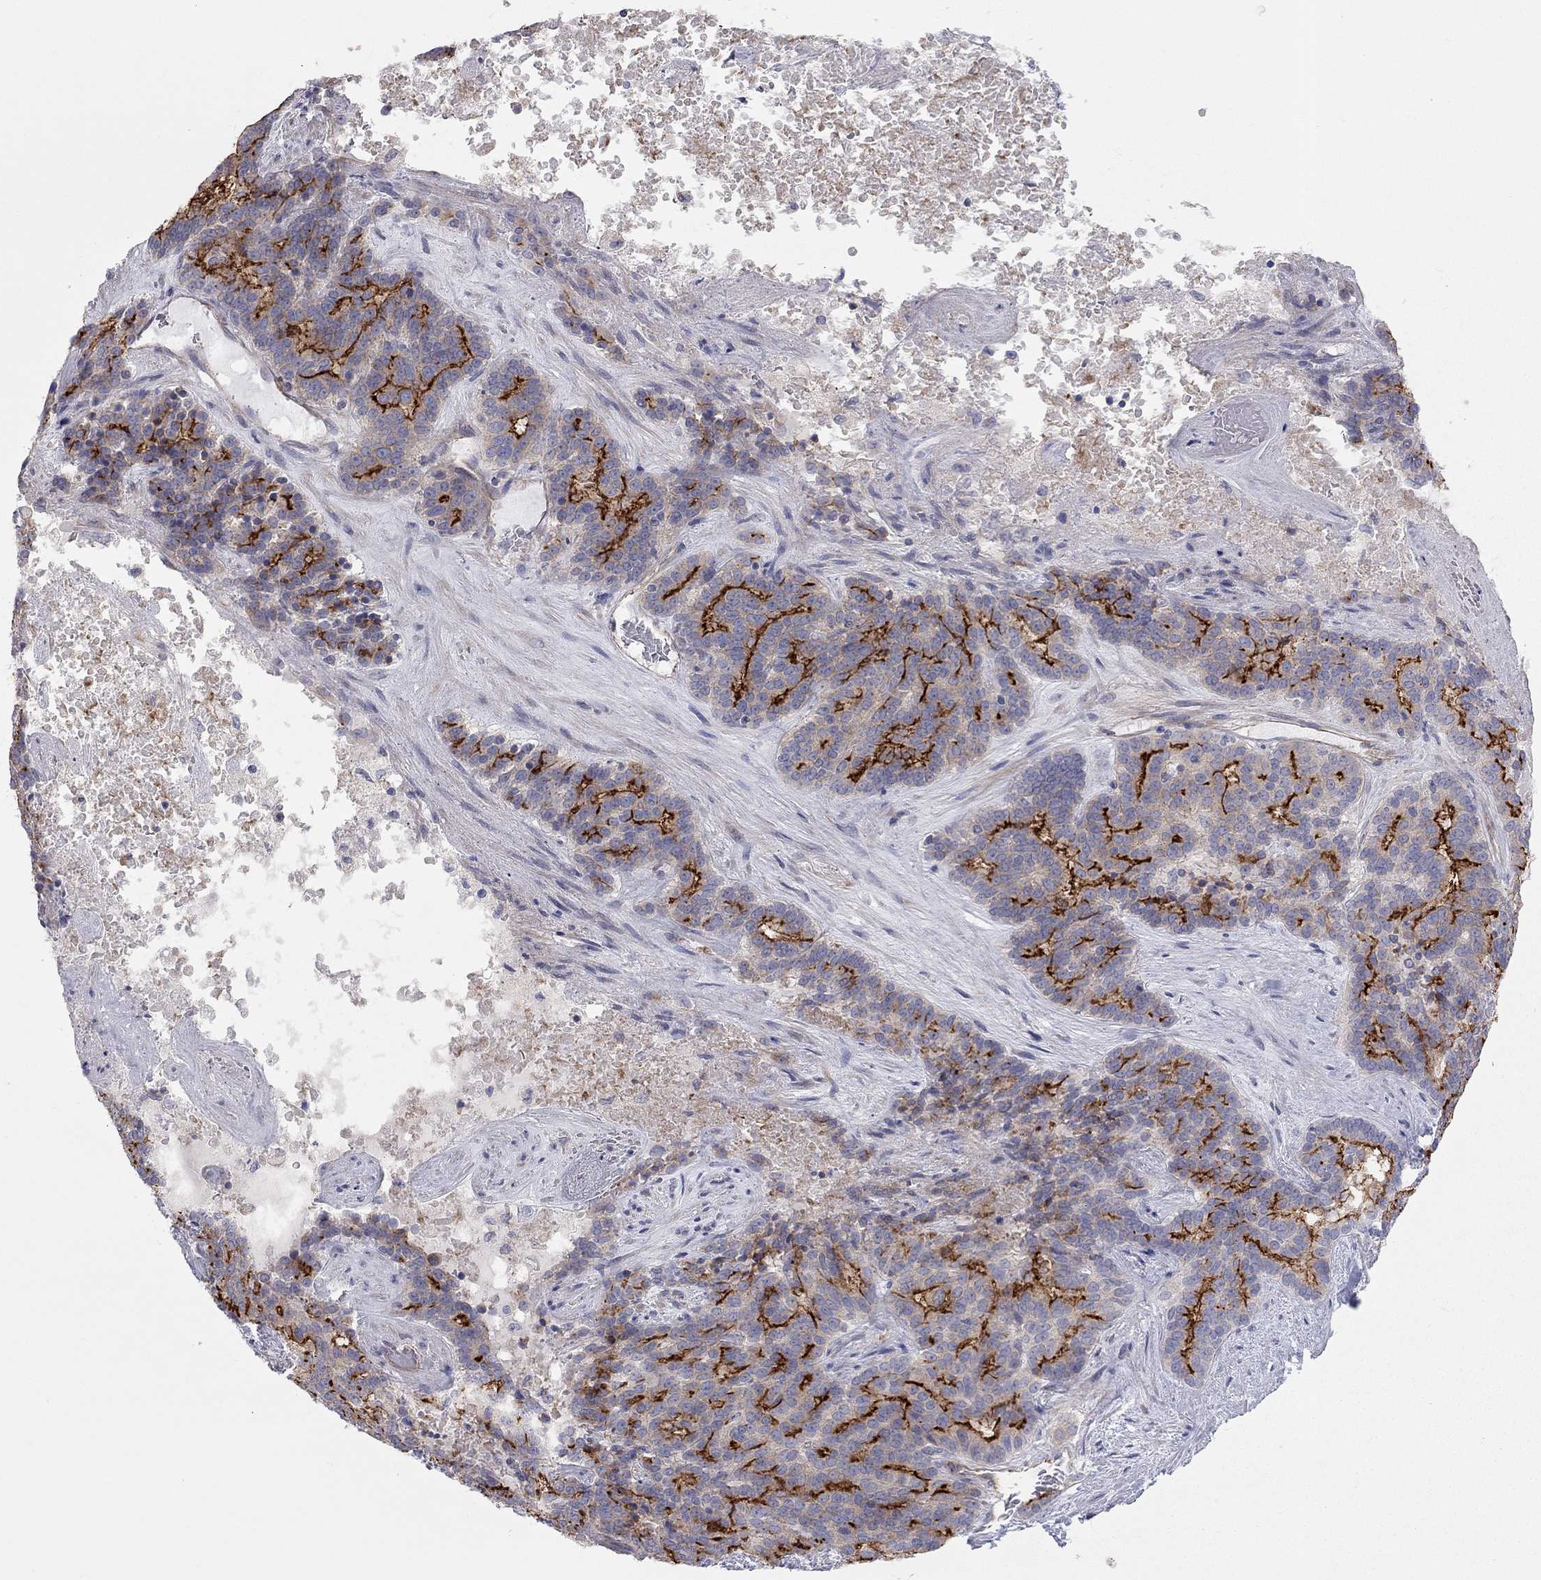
{"staining": {"intensity": "strong", "quantity": ">75%", "location": "cytoplasmic/membranous"}, "tissue": "liver cancer", "cell_type": "Tumor cells", "image_type": "cancer", "snomed": [{"axis": "morphology", "description": "Cholangiocarcinoma"}, {"axis": "topography", "description": "Liver"}], "caption": "Immunohistochemical staining of liver cholangiocarcinoma exhibits high levels of strong cytoplasmic/membranous protein positivity in approximately >75% of tumor cells. (Brightfield microscopy of DAB IHC at high magnification).", "gene": "GPRC5B", "patient": {"sex": "female", "age": 47}}